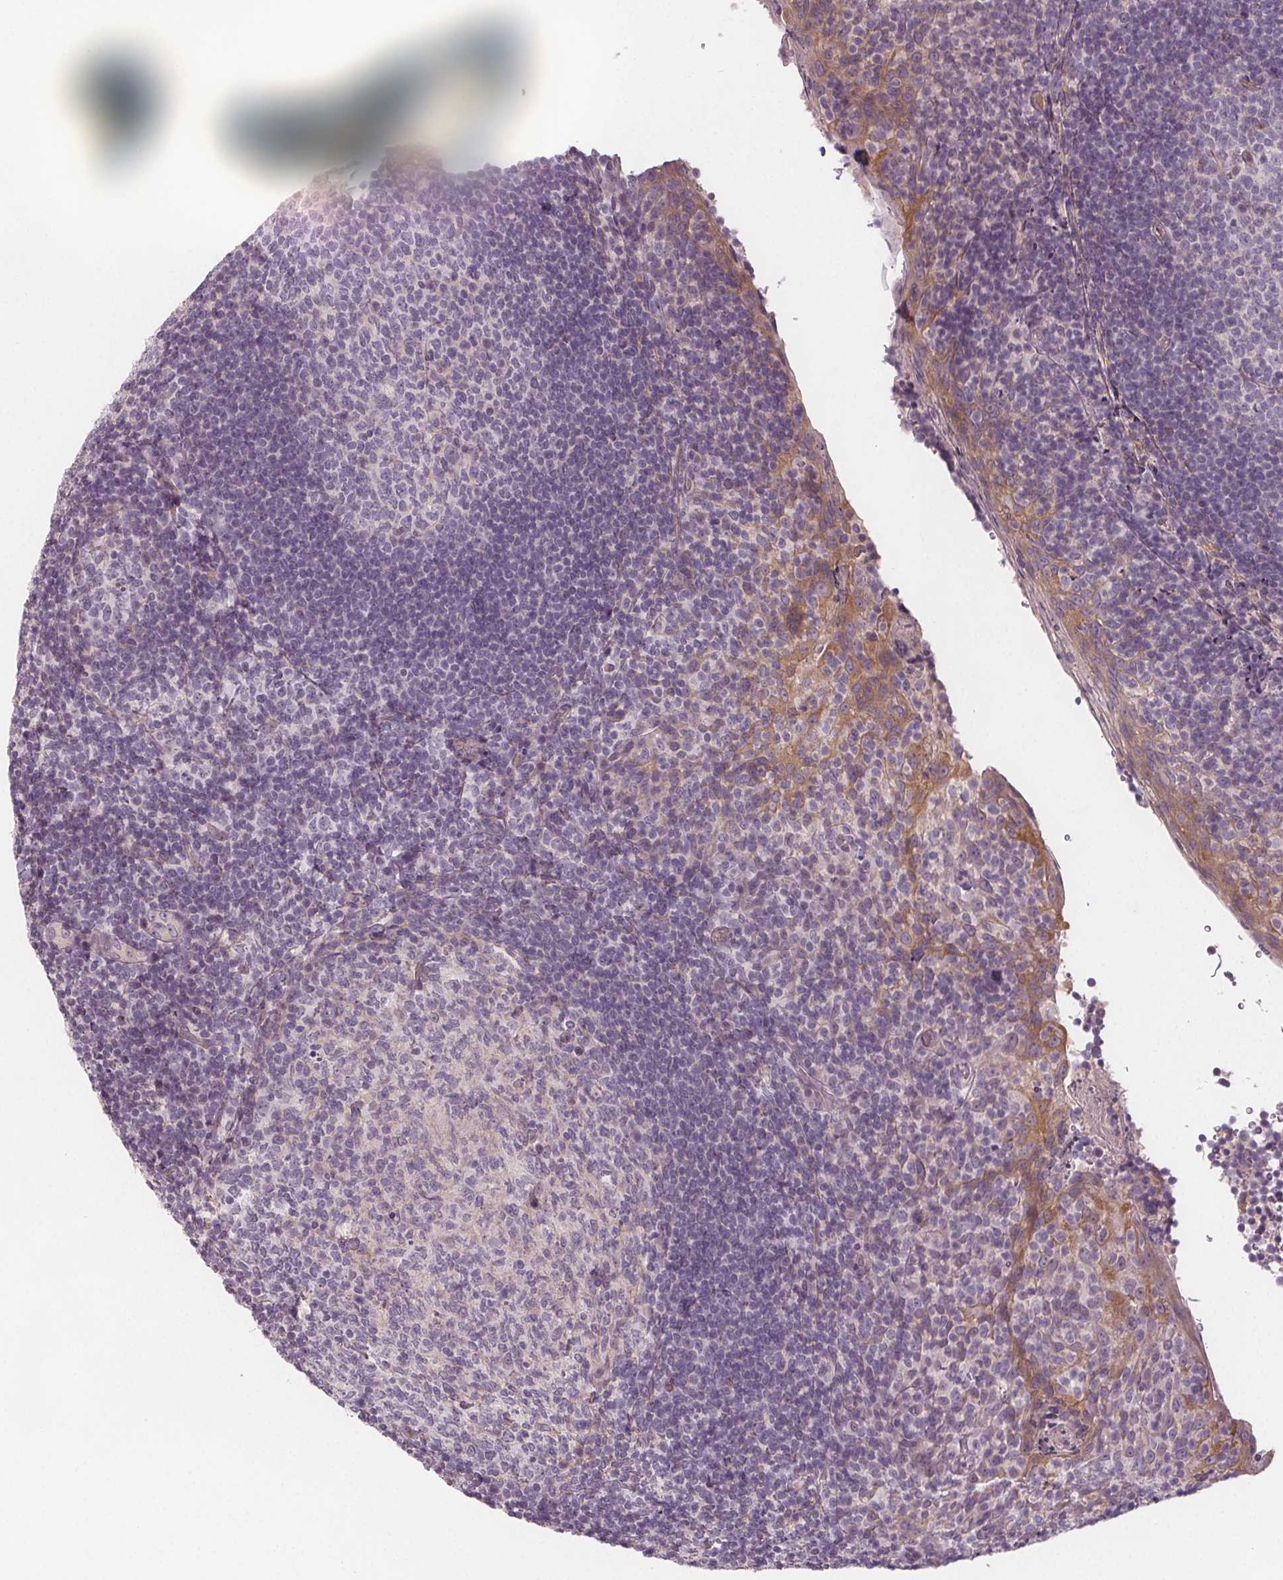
{"staining": {"intensity": "negative", "quantity": "none", "location": "none"}, "tissue": "tonsil", "cell_type": "Germinal center cells", "image_type": "normal", "snomed": [{"axis": "morphology", "description": "Normal tissue, NOS"}, {"axis": "topography", "description": "Tonsil"}], "caption": "IHC of benign tonsil exhibits no expression in germinal center cells. (DAB immunohistochemistry, high magnification).", "gene": "VNN1", "patient": {"sex": "female", "age": 10}}